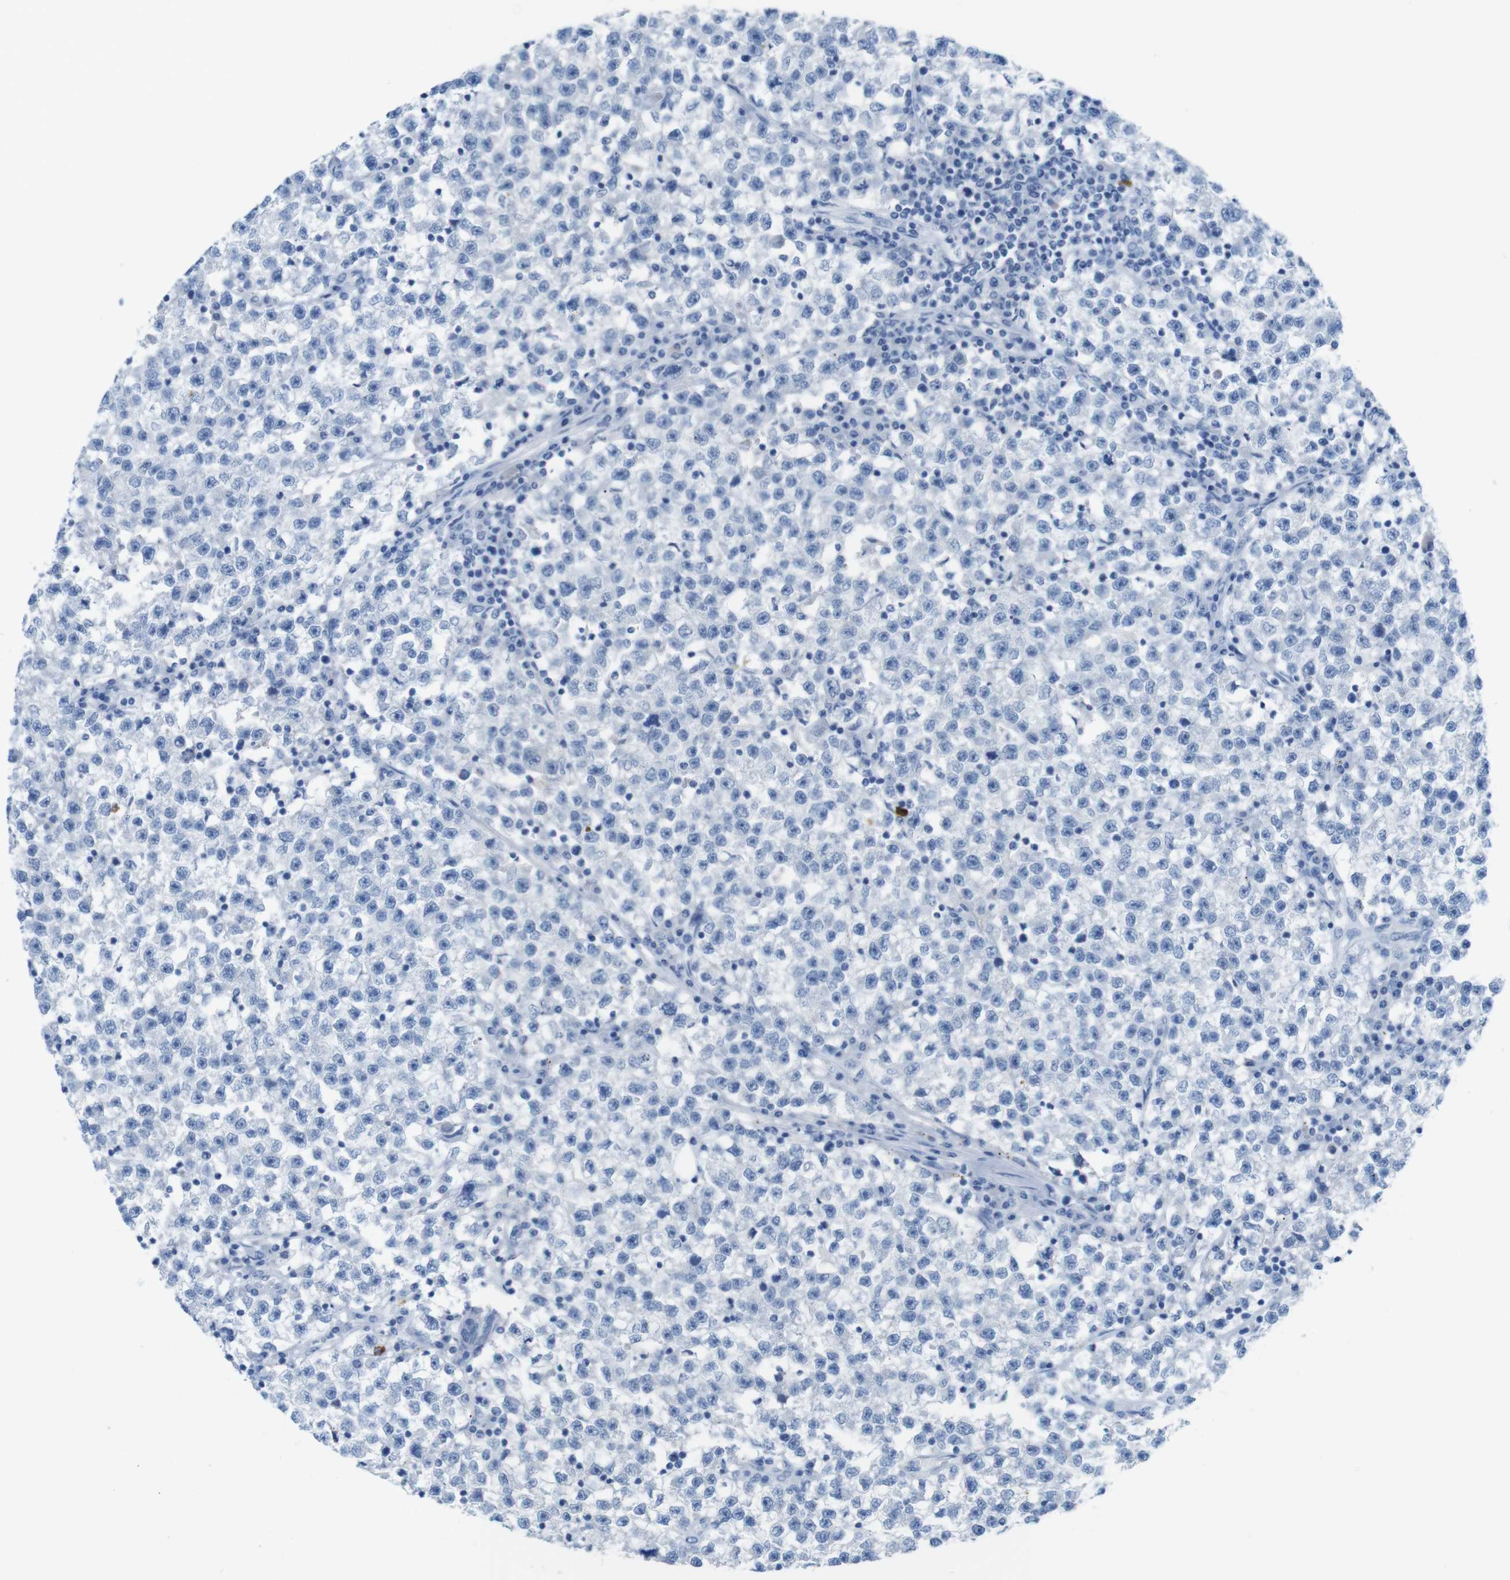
{"staining": {"intensity": "negative", "quantity": "none", "location": "none"}, "tissue": "testis cancer", "cell_type": "Tumor cells", "image_type": "cancer", "snomed": [{"axis": "morphology", "description": "Seminoma, NOS"}, {"axis": "topography", "description": "Testis"}], "caption": "DAB immunohistochemical staining of human seminoma (testis) reveals no significant expression in tumor cells.", "gene": "OPN1SW", "patient": {"sex": "male", "age": 22}}